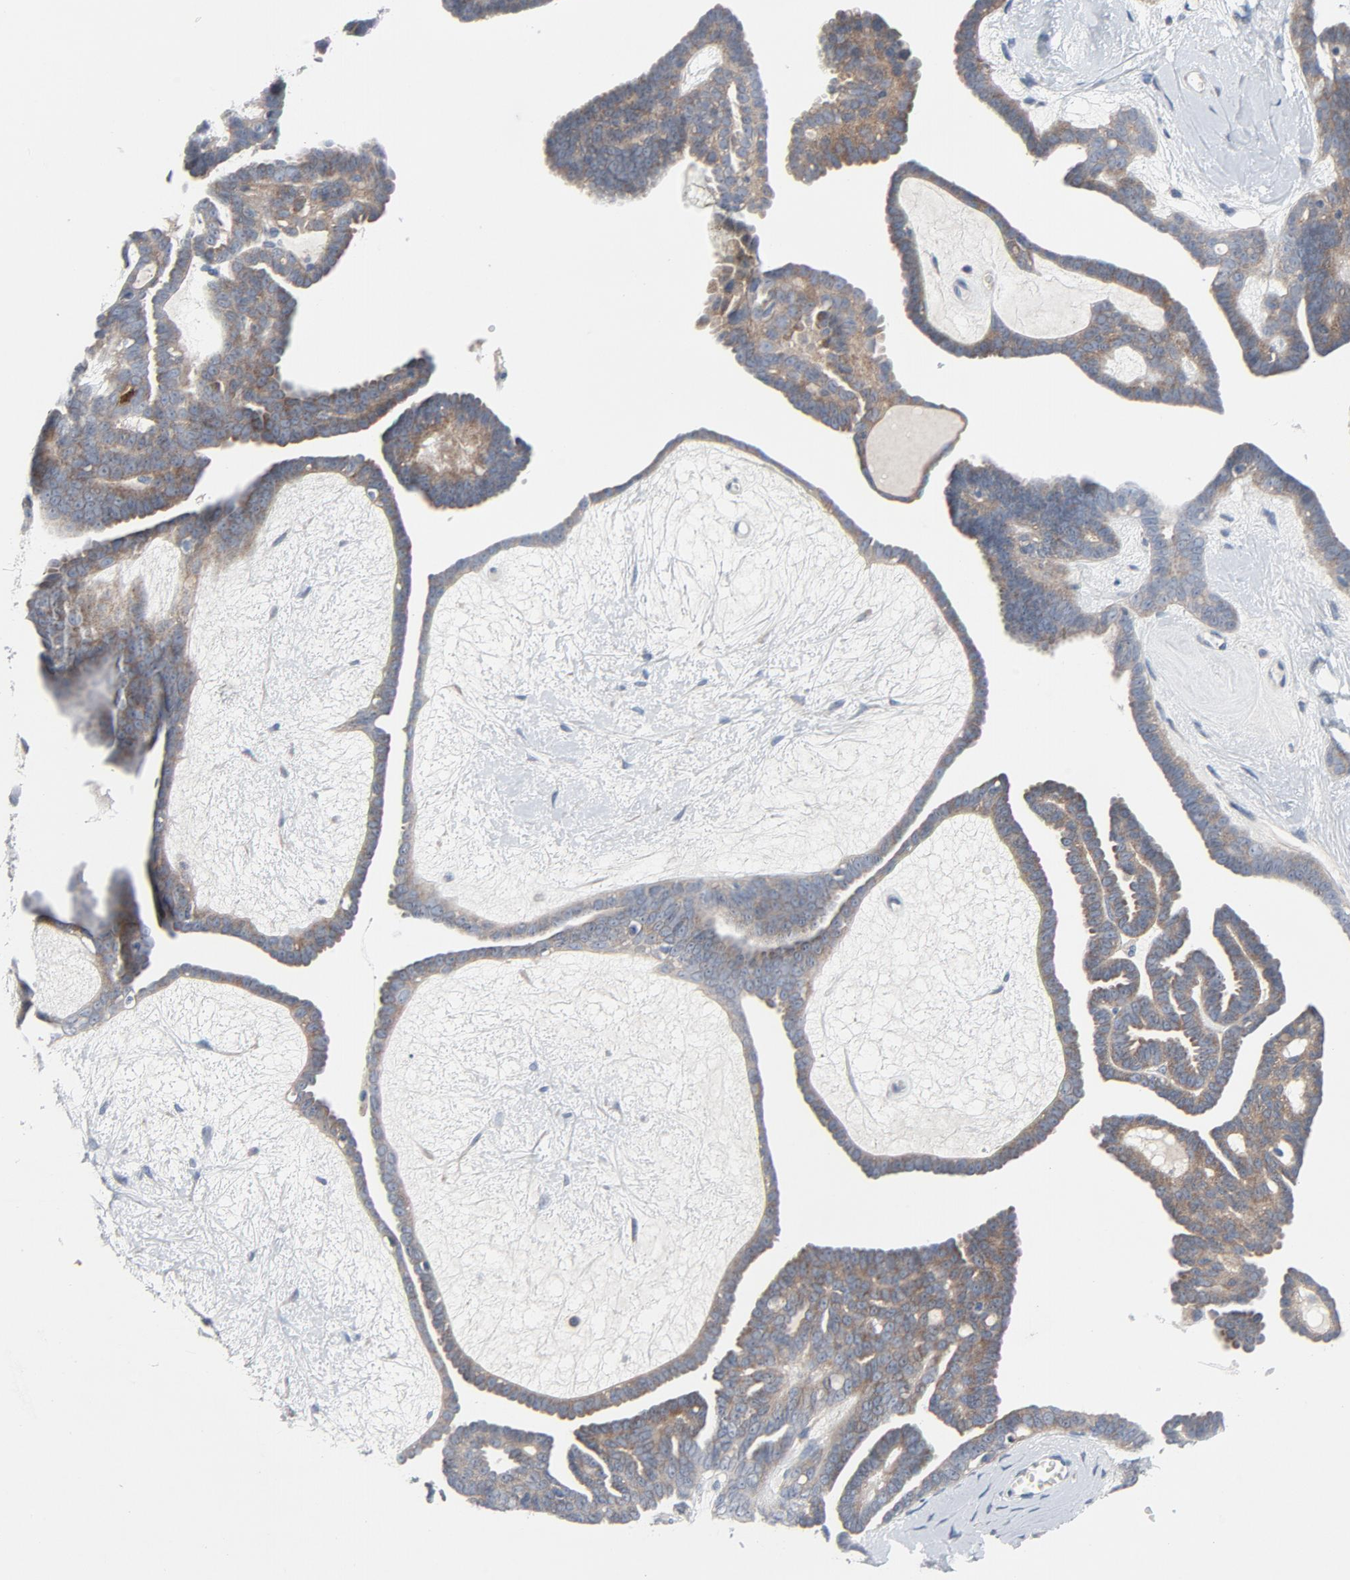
{"staining": {"intensity": "weak", "quantity": ">75%", "location": "cytoplasmic/membranous"}, "tissue": "ovarian cancer", "cell_type": "Tumor cells", "image_type": "cancer", "snomed": [{"axis": "morphology", "description": "Cystadenocarcinoma, serous, NOS"}, {"axis": "topography", "description": "Ovary"}], "caption": "Tumor cells display low levels of weak cytoplasmic/membranous positivity in approximately >75% of cells in serous cystadenocarcinoma (ovarian).", "gene": "TSG101", "patient": {"sex": "female", "age": 71}}